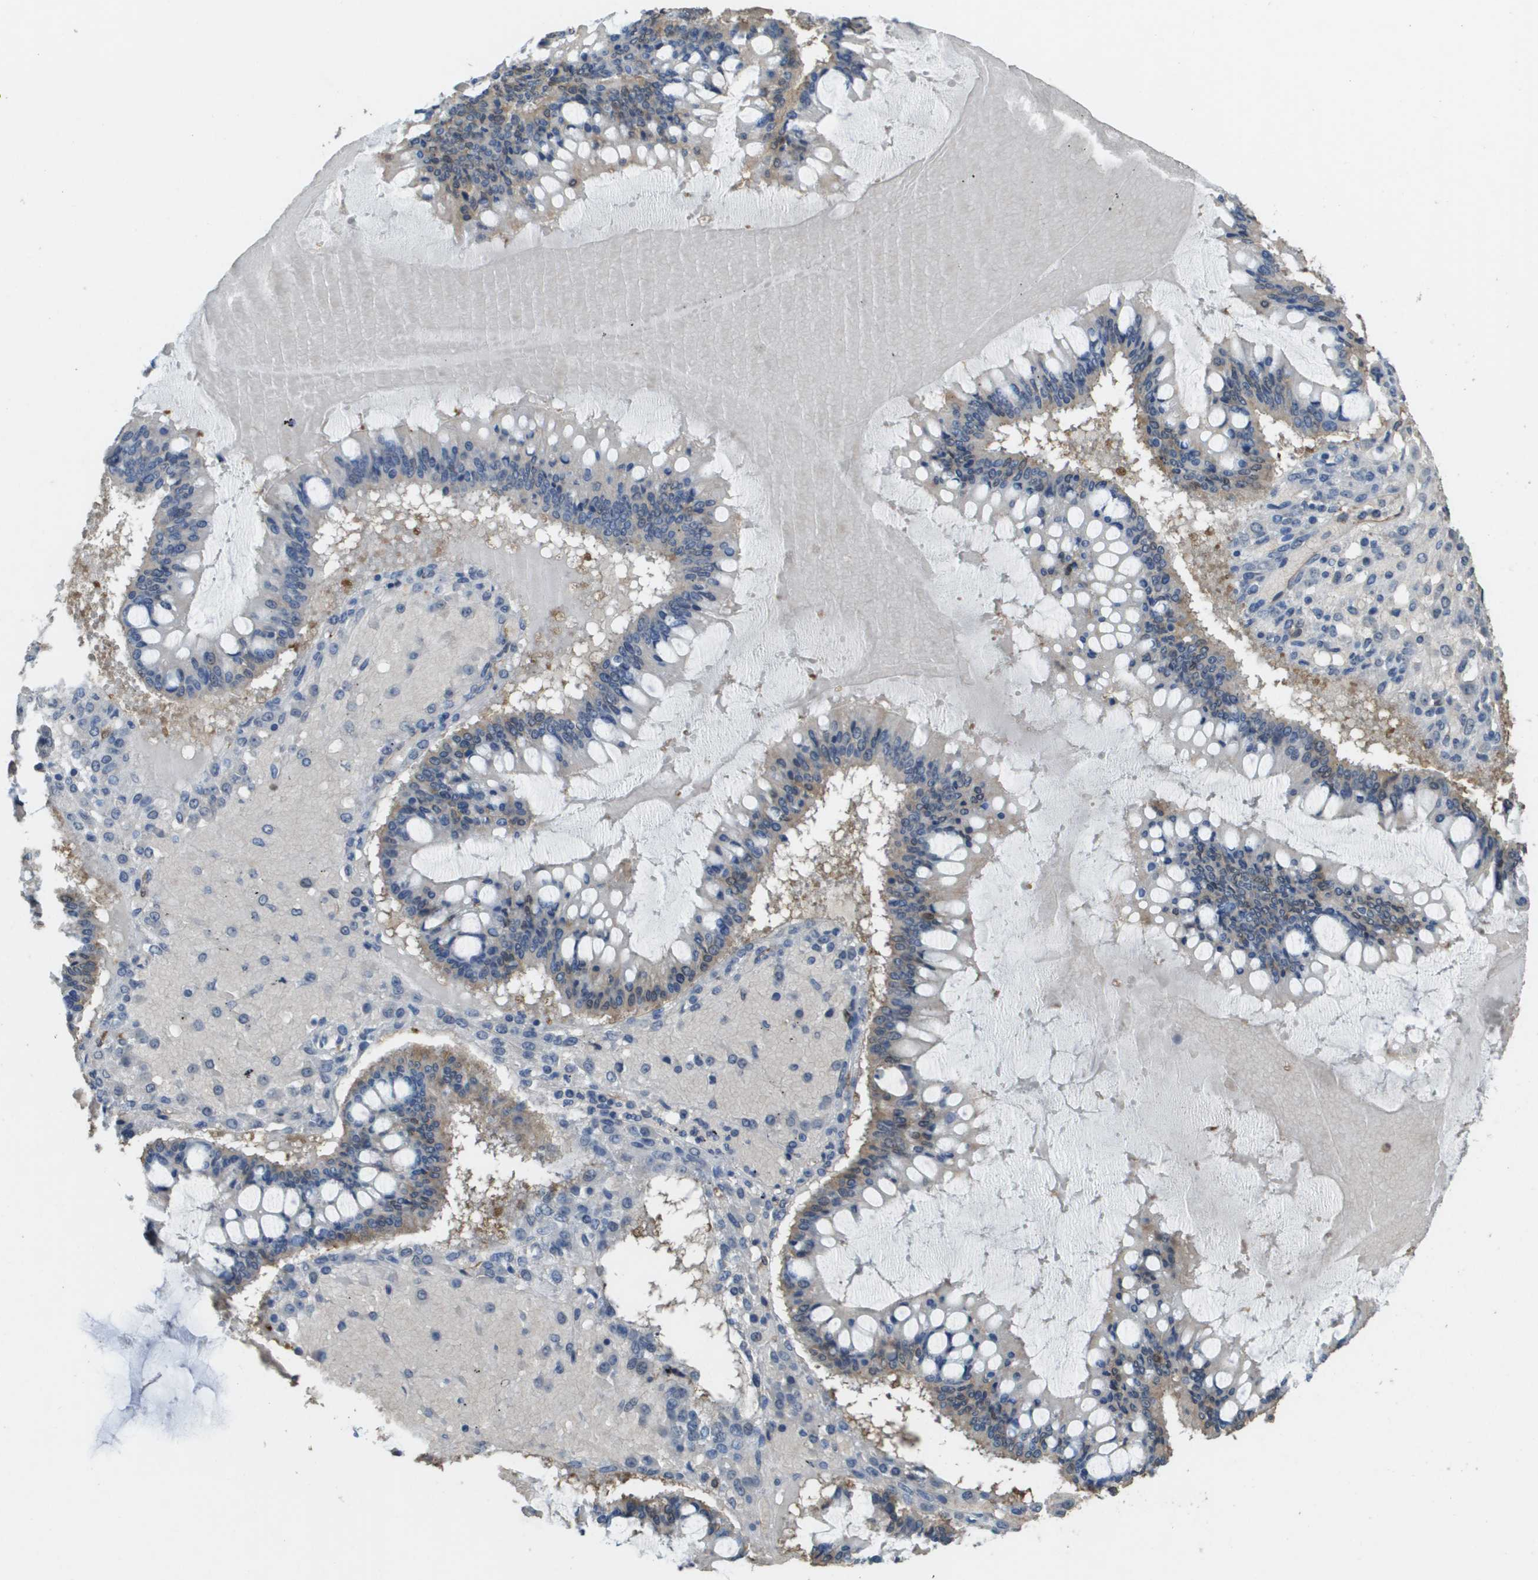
{"staining": {"intensity": "weak", "quantity": "25%-75%", "location": "cytoplasmic/membranous"}, "tissue": "ovarian cancer", "cell_type": "Tumor cells", "image_type": "cancer", "snomed": [{"axis": "morphology", "description": "Cystadenocarcinoma, mucinous, NOS"}, {"axis": "topography", "description": "Ovary"}], "caption": "Ovarian cancer stained with DAB (3,3'-diaminobenzidine) immunohistochemistry shows low levels of weak cytoplasmic/membranous staining in approximately 25%-75% of tumor cells.", "gene": "FABP5", "patient": {"sex": "female", "age": 73}}